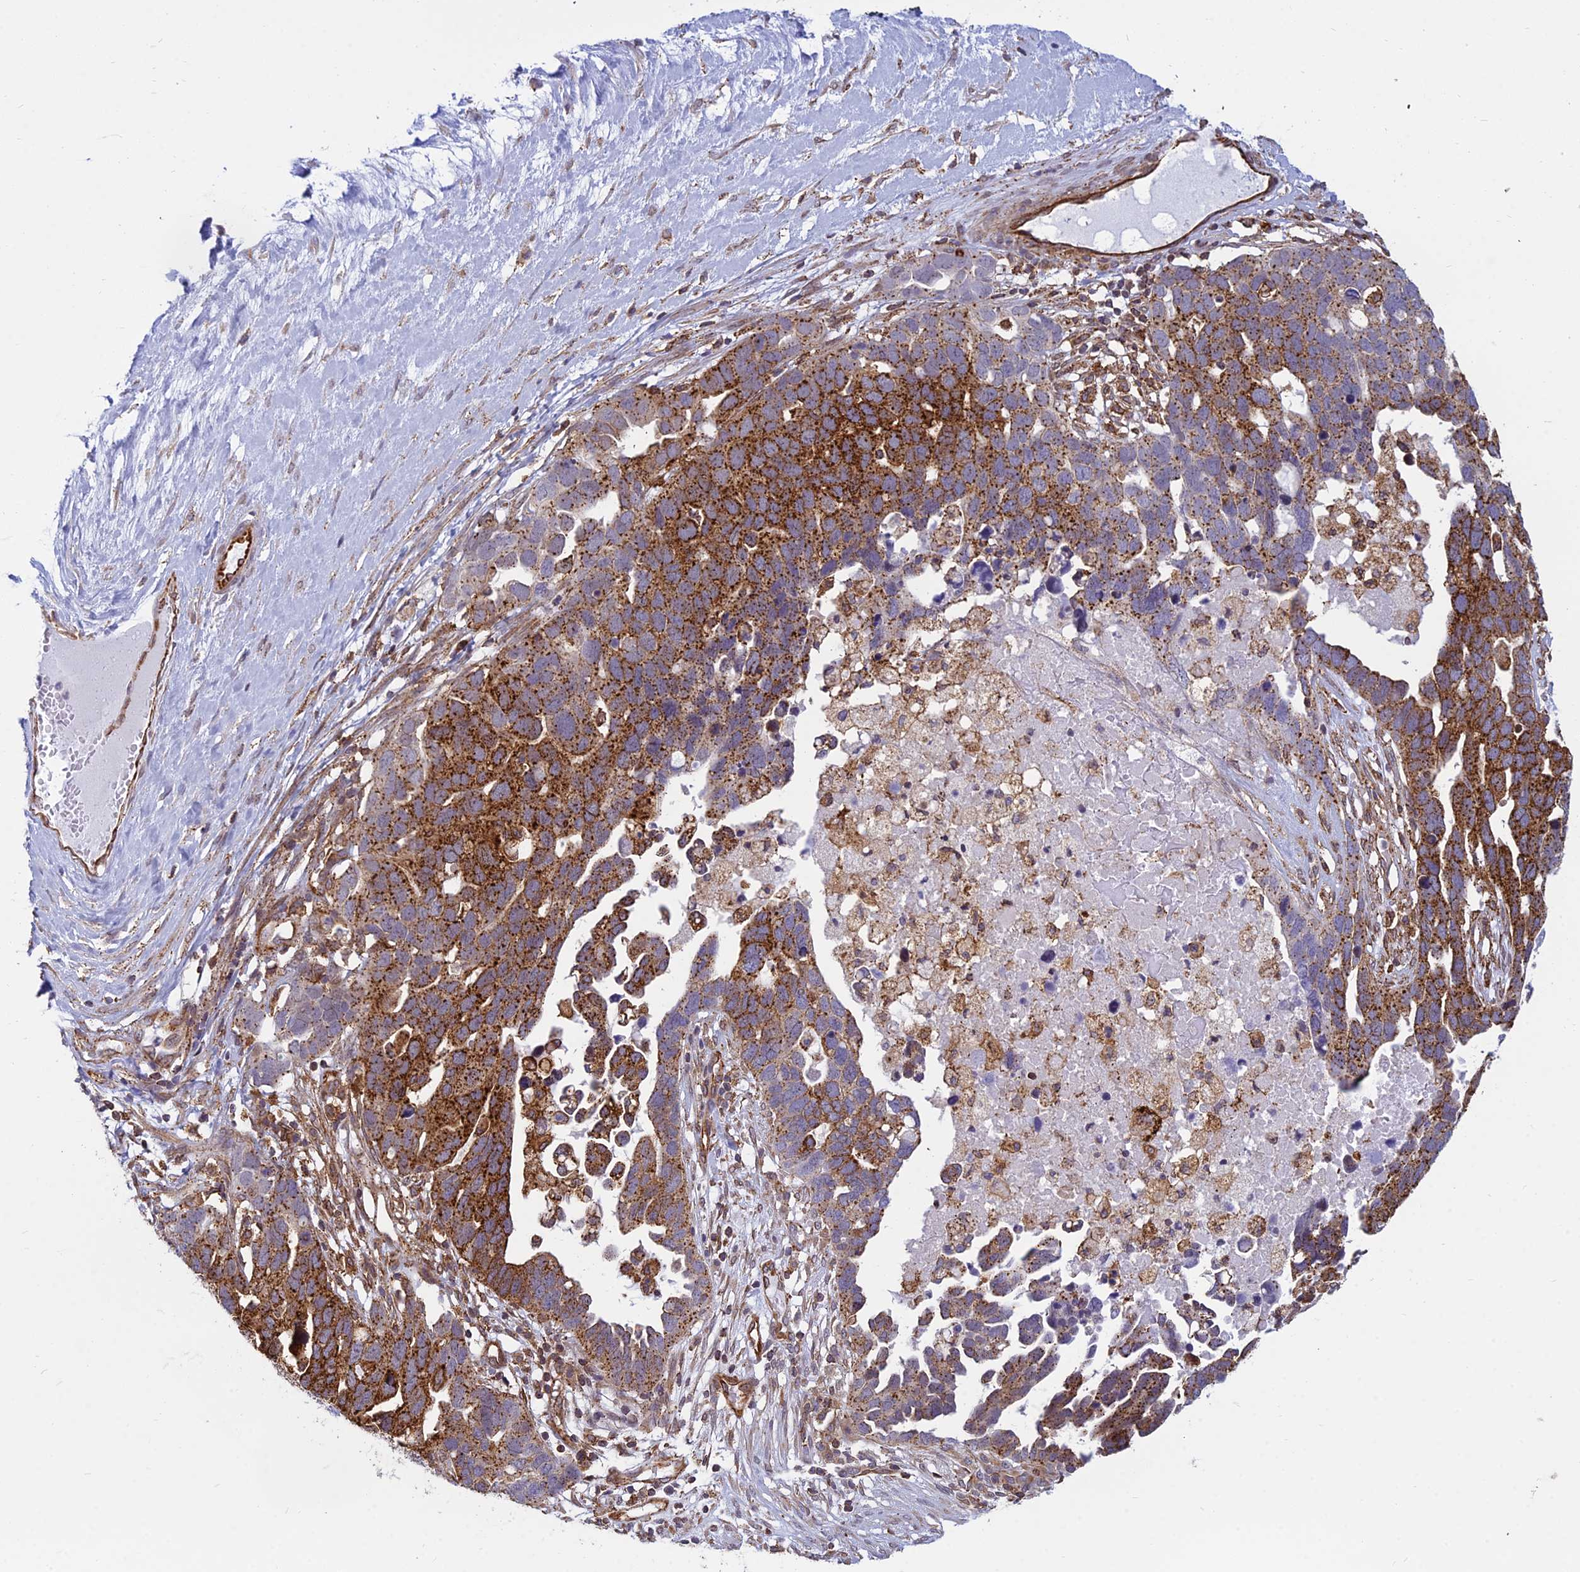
{"staining": {"intensity": "strong", "quantity": ">75%", "location": "cytoplasmic/membranous"}, "tissue": "ovarian cancer", "cell_type": "Tumor cells", "image_type": "cancer", "snomed": [{"axis": "morphology", "description": "Cystadenocarcinoma, serous, NOS"}, {"axis": "topography", "description": "Ovary"}], "caption": "Human ovarian cancer (serous cystadenocarcinoma) stained with a brown dye displays strong cytoplasmic/membranous positive expression in approximately >75% of tumor cells.", "gene": "SAPCD2", "patient": {"sex": "female", "age": 54}}